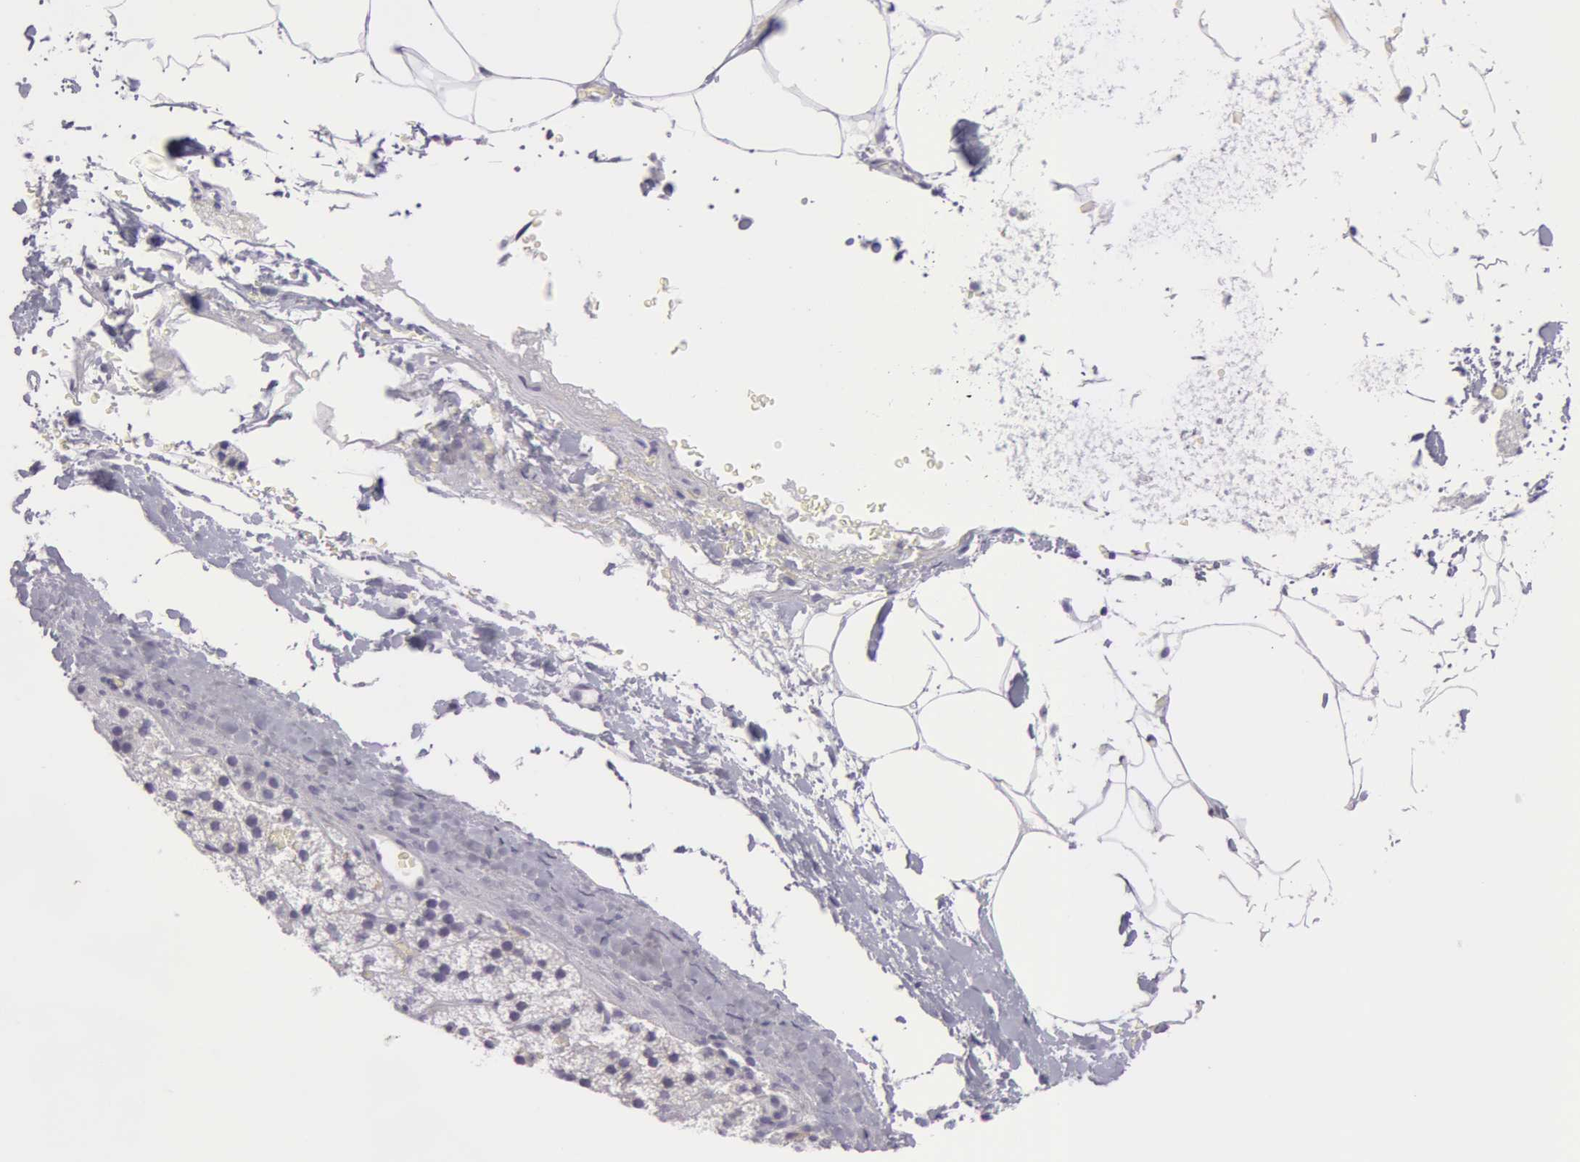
{"staining": {"intensity": "negative", "quantity": "none", "location": "none"}, "tissue": "adrenal gland", "cell_type": "Glandular cells", "image_type": "normal", "snomed": [{"axis": "morphology", "description": "Normal tissue, NOS"}, {"axis": "topography", "description": "Adrenal gland"}], "caption": "A micrograph of human adrenal gland is negative for staining in glandular cells. Brightfield microscopy of IHC stained with DAB (3,3'-diaminobenzidine) (brown) and hematoxylin (blue), captured at high magnification.", "gene": "AMACR", "patient": {"sex": "male", "age": 35}}